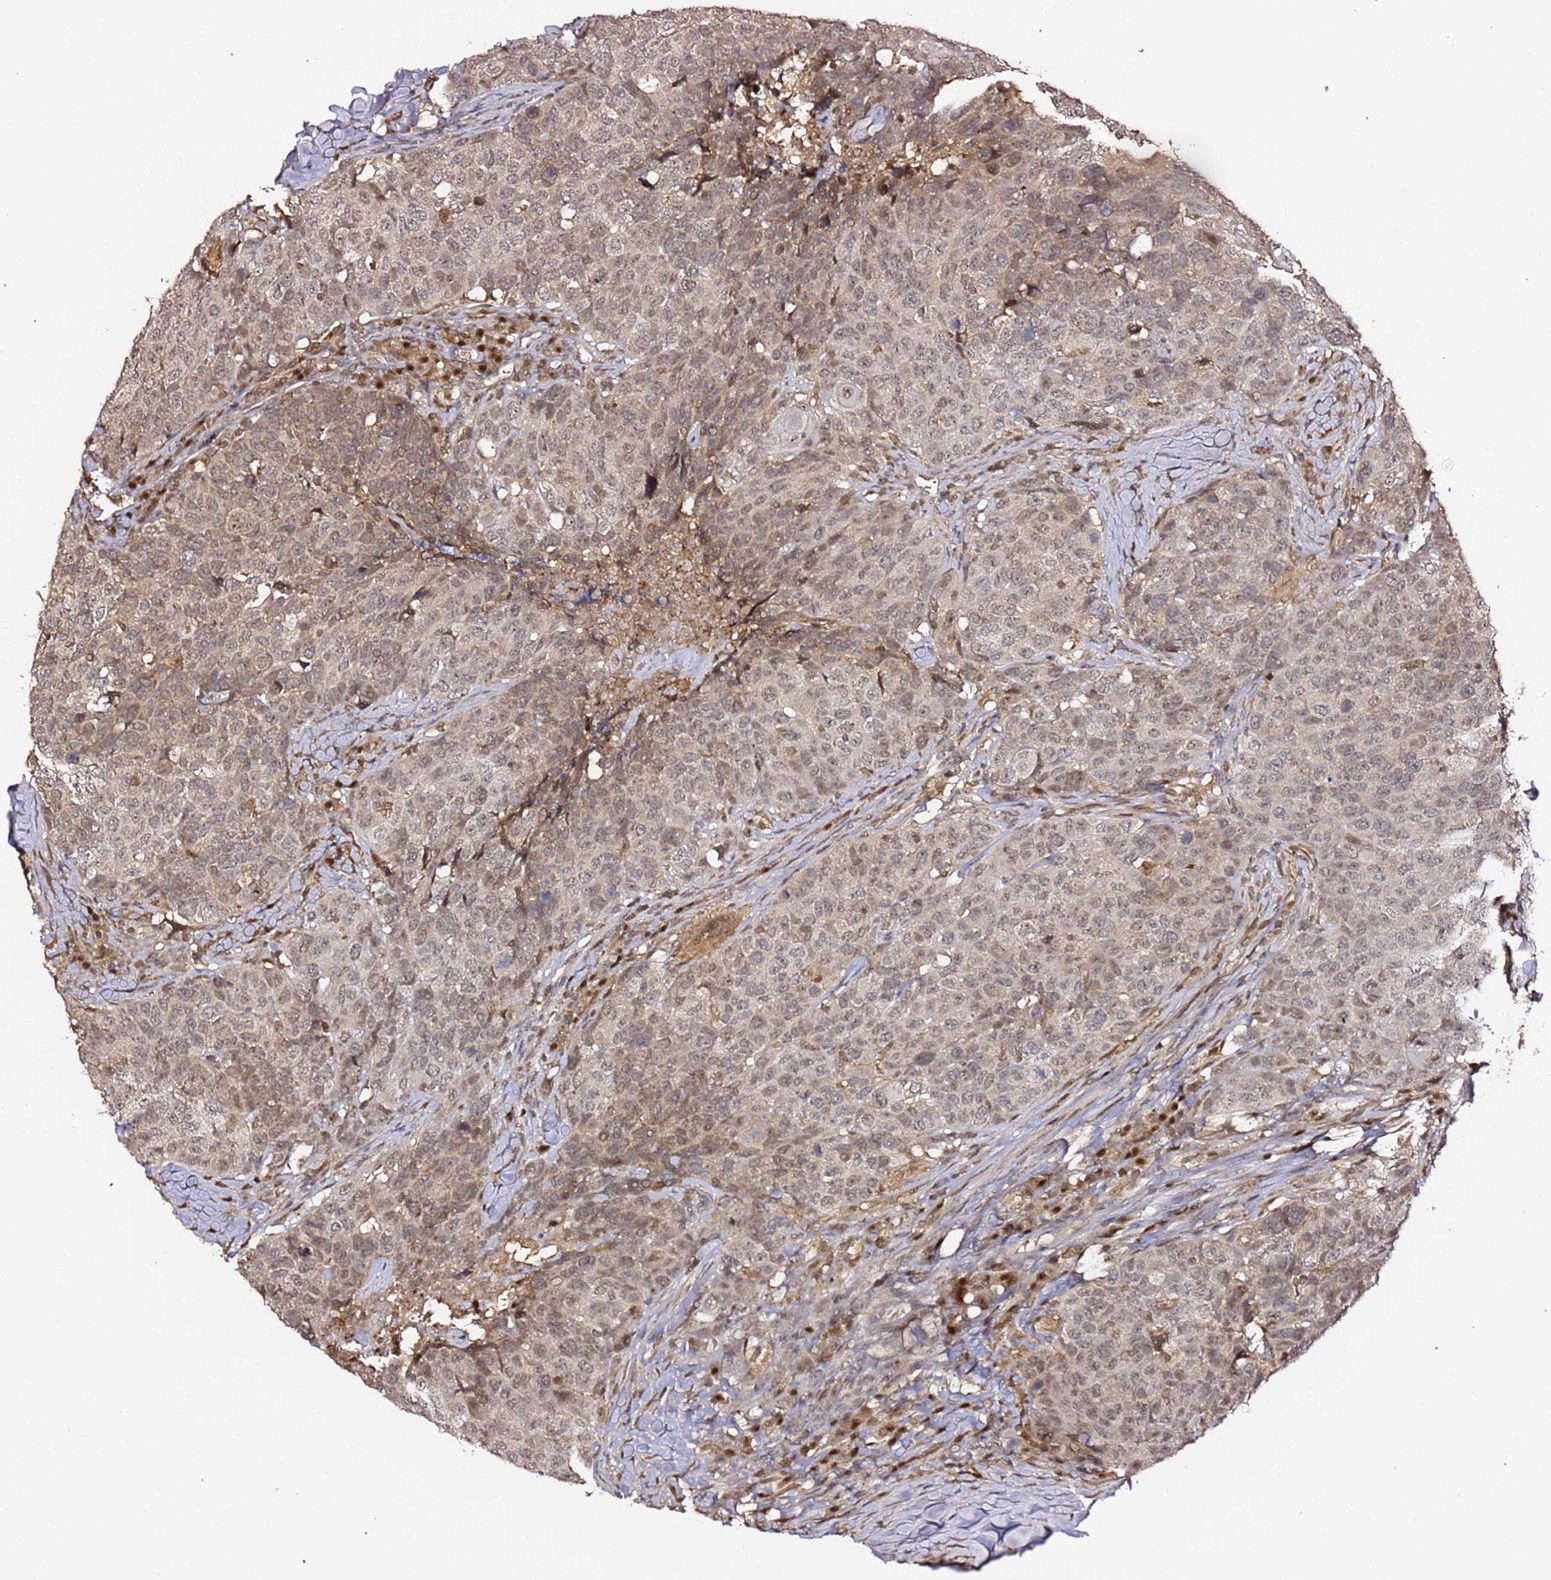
{"staining": {"intensity": "weak", "quantity": ">75%", "location": "nuclear"}, "tissue": "head and neck cancer", "cell_type": "Tumor cells", "image_type": "cancer", "snomed": [{"axis": "morphology", "description": "Squamous cell carcinoma, NOS"}, {"axis": "topography", "description": "Head-Neck"}], "caption": "Immunohistochemistry (DAB (3,3'-diaminobenzidine)) staining of human squamous cell carcinoma (head and neck) shows weak nuclear protein positivity in about >75% of tumor cells.", "gene": "OR5V1", "patient": {"sex": "male", "age": 66}}